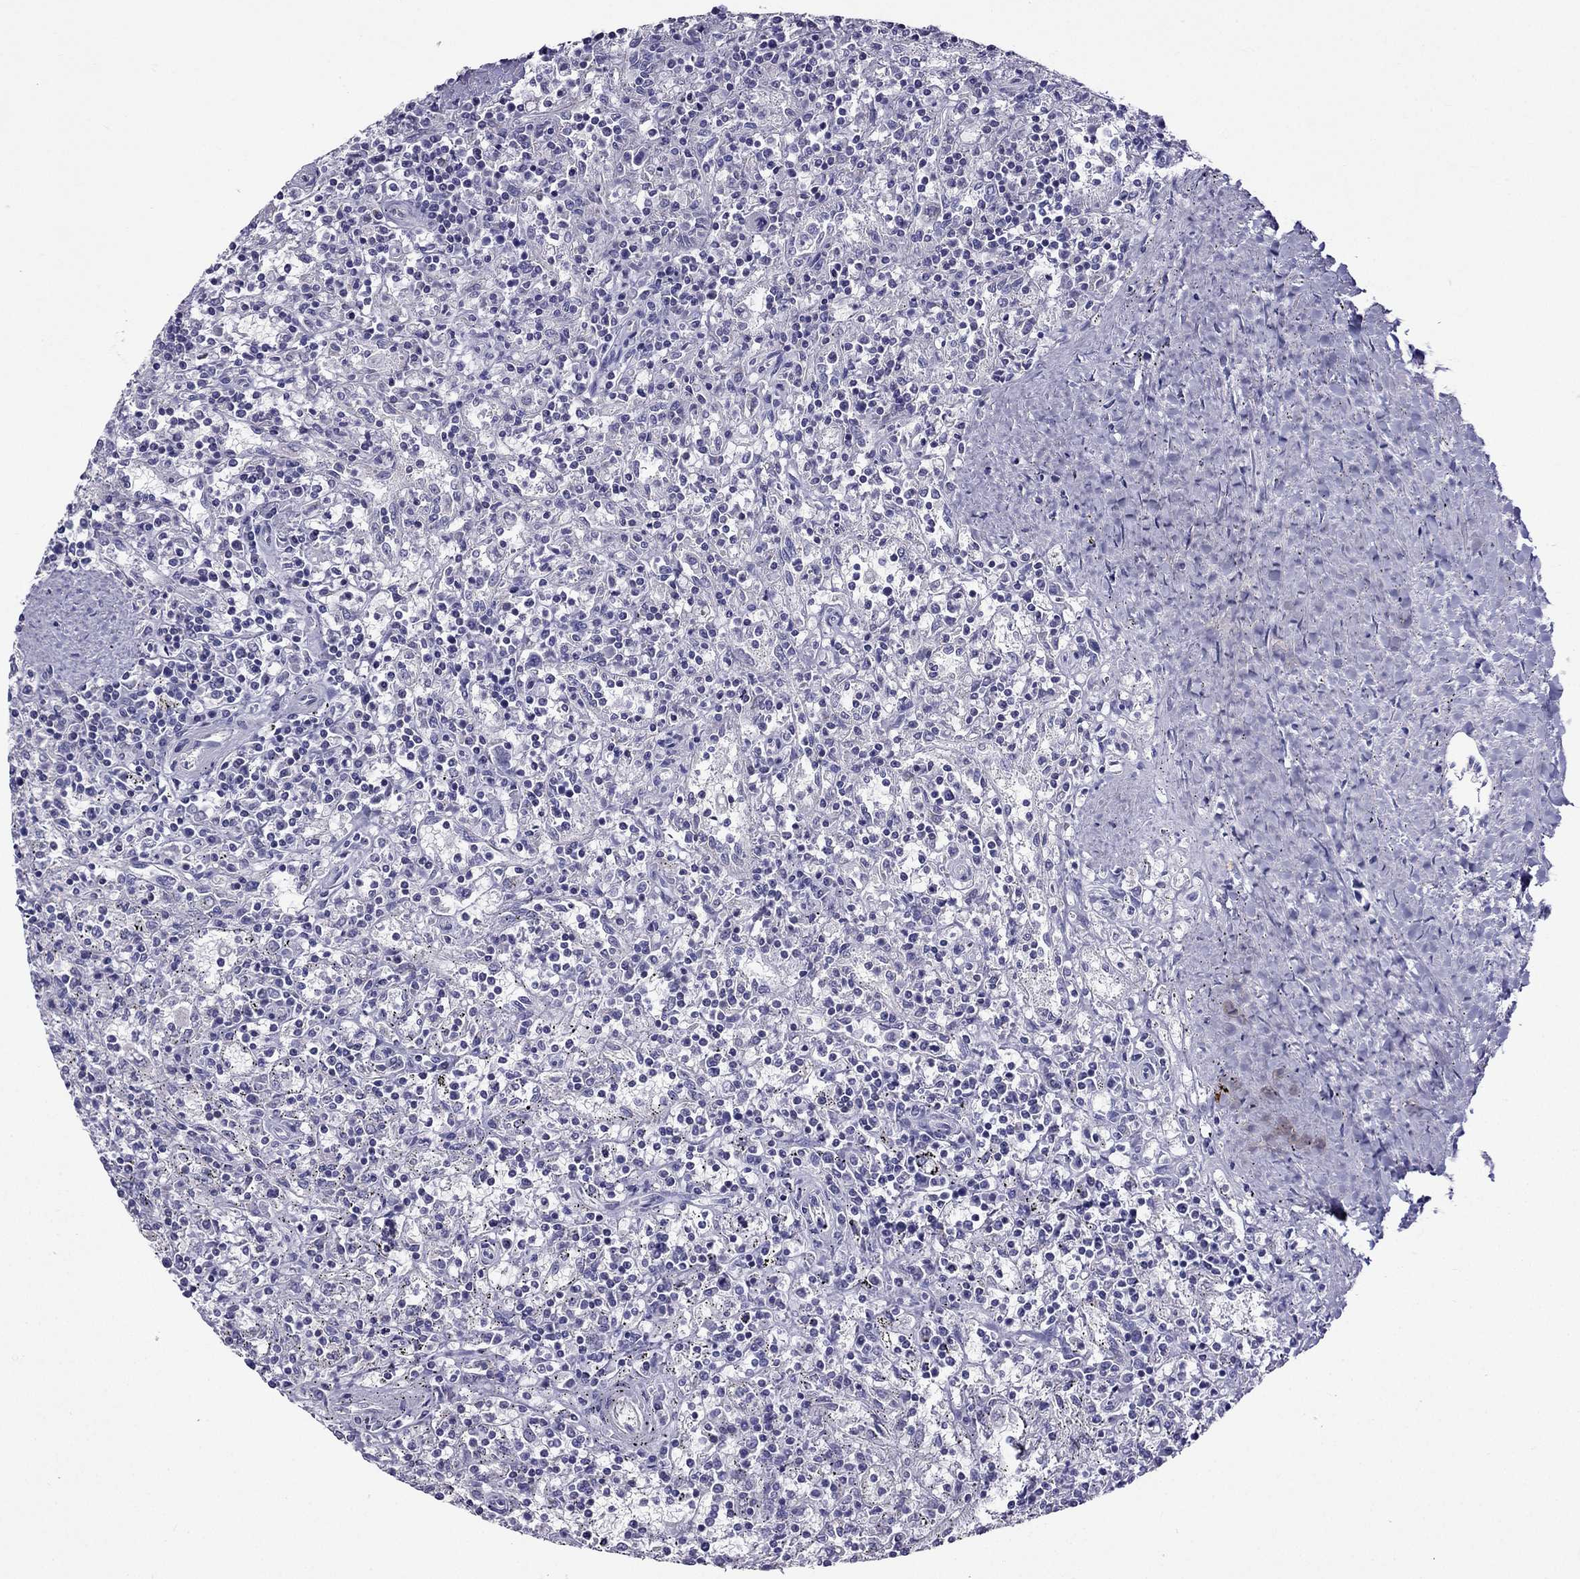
{"staining": {"intensity": "negative", "quantity": "none", "location": "none"}, "tissue": "lymphoma", "cell_type": "Tumor cells", "image_type": "cancer", "snomed": [{"axis": "morphology", "description": "Malignant lymphoma, non-Hodgkin's type, Low grade"}, {"axis": "topography", "description": "Spleen"}], "caption": "A high-resolution micrograph shows IHC staining of lymphoma, which shows no significant expression in tumor cells.", "gene": "AAK1", "patient": {"sex": "male", "age": 62}}